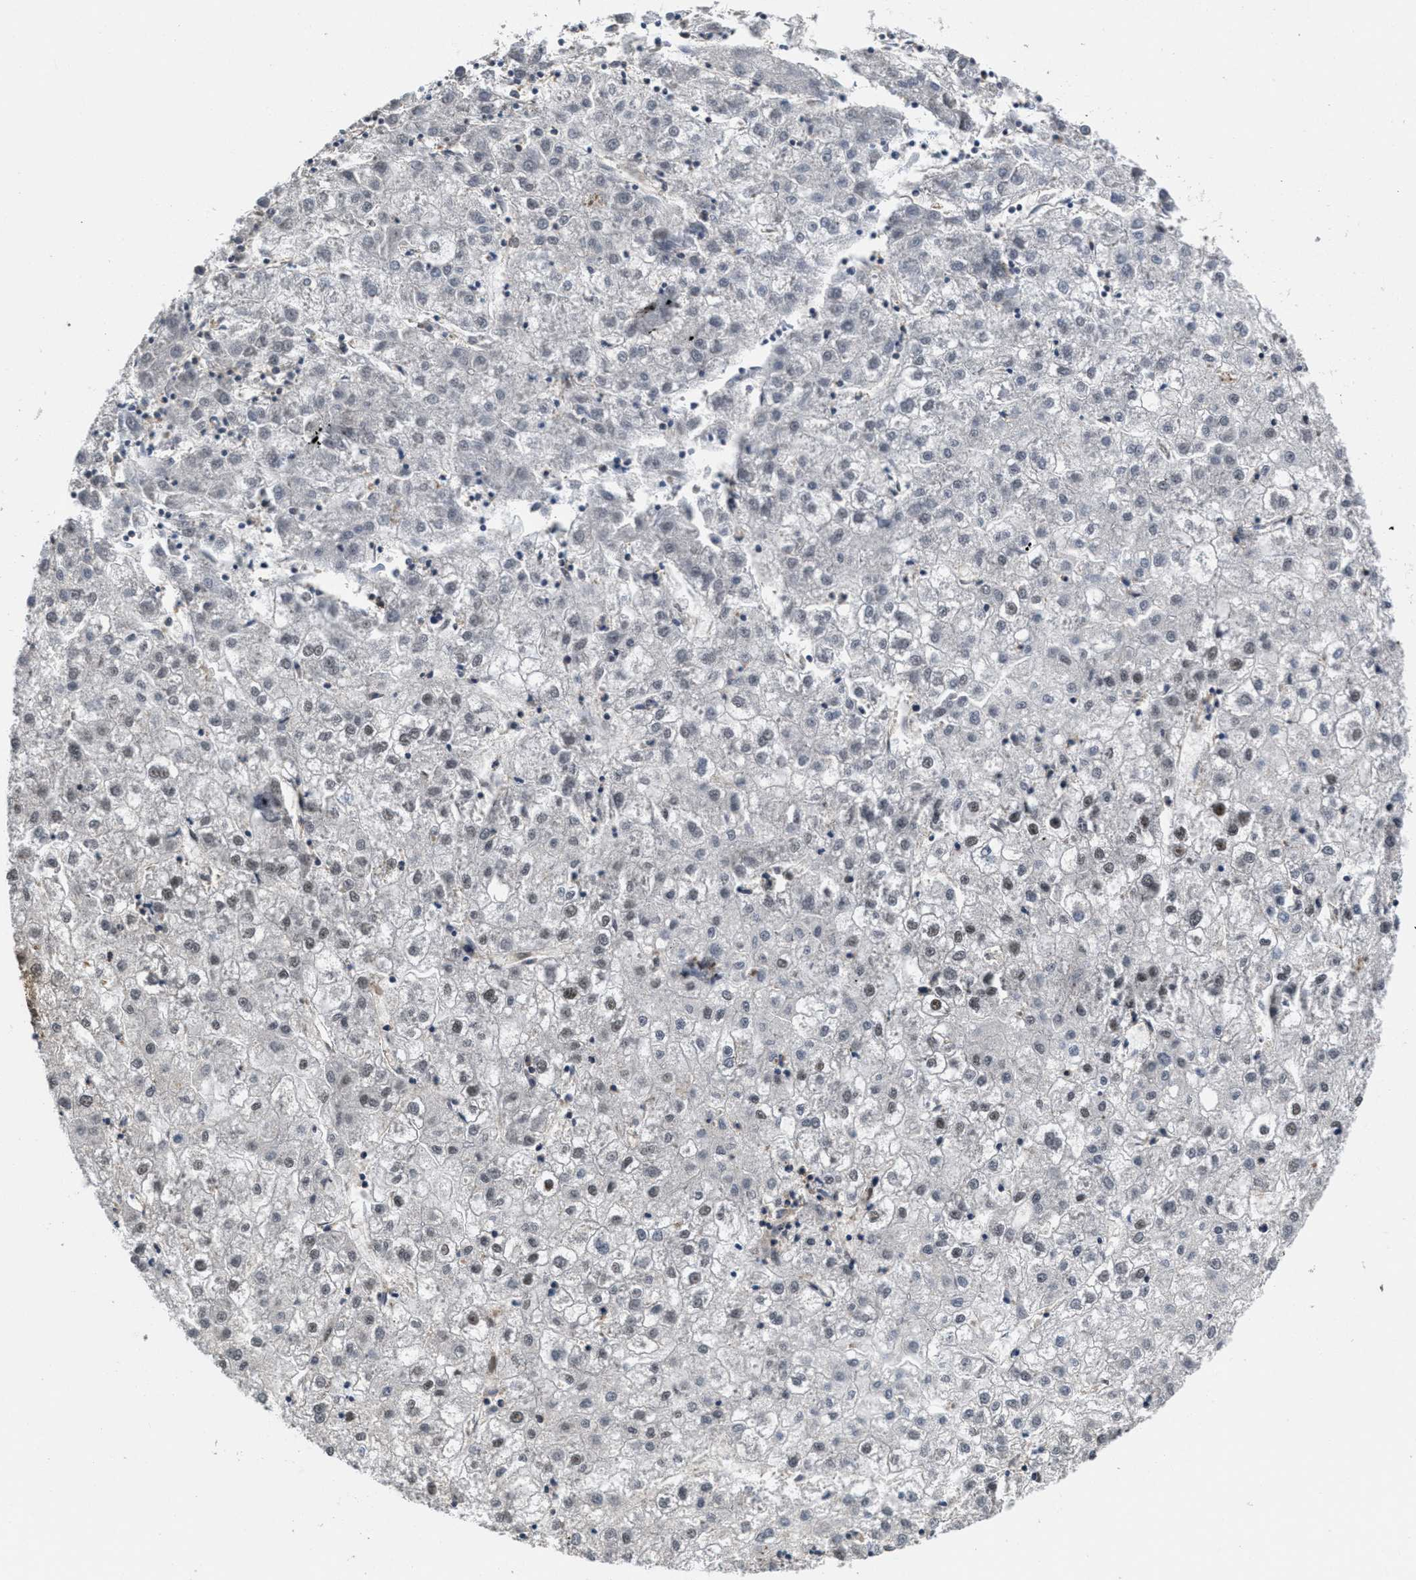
{"staining": {"intensity": "weak", "quantity": ">75%", "location": "nuclear"}, "tissue": "liver cancer", "cell_type": "Tumor cells", "image_type": "cancer", "snomed": [{"axis": "morphology", "description": "Carcinoma, Hepatocellular, NOS"}, {"axis": "topography", "description": "Liver"}], "caption": "The histopathology image shows immunohistochemical staining of hepatocellular carcinoma (liver). There is weak nuclear expression is identified in approximately >75% of tumor cells.", "gene": "CUL4B", "patient": {"sex": "male", "age": 72}}